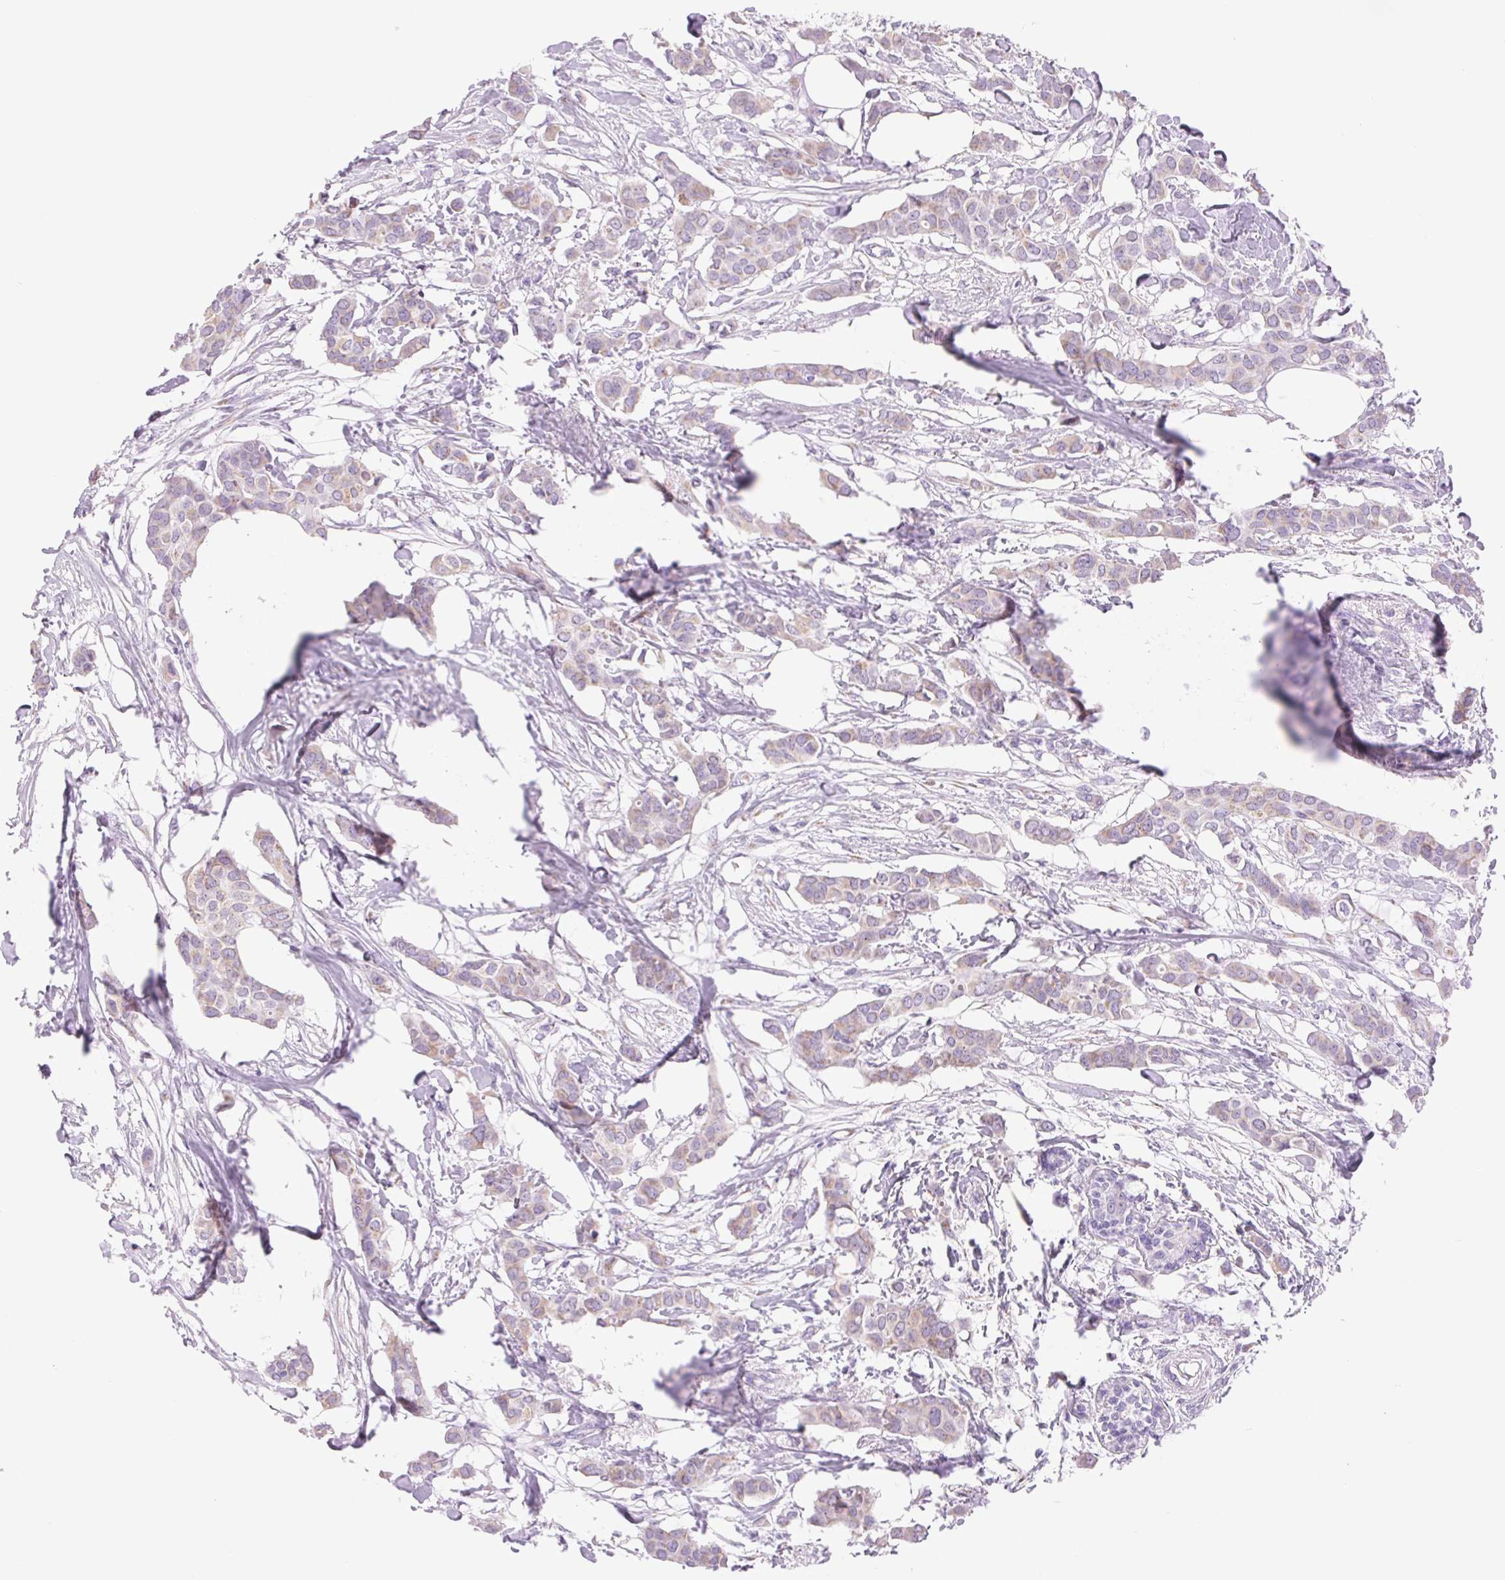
{"staining": {"intensity": "weak", "quantity": "25%-75%", "location": "cytoplasmic/membranous"}, "tissue": "breast cancer", "cell_type": "Tumor cells", "image_type": "cancer", "snomed": [{"axis": "morphology", "description": "Duct carcinoma"}, {"axis": "topography", "description": "Breast"}], "caption": "IHC photomicrograph of breast cancer stained for a protein (brown), which shows low levels of weak cytoplasmic/membranous positivity in about 25%-75% of tumor cells.", "gene": "SERPINB3", "patient": {"sex": "female", "age": 62}}